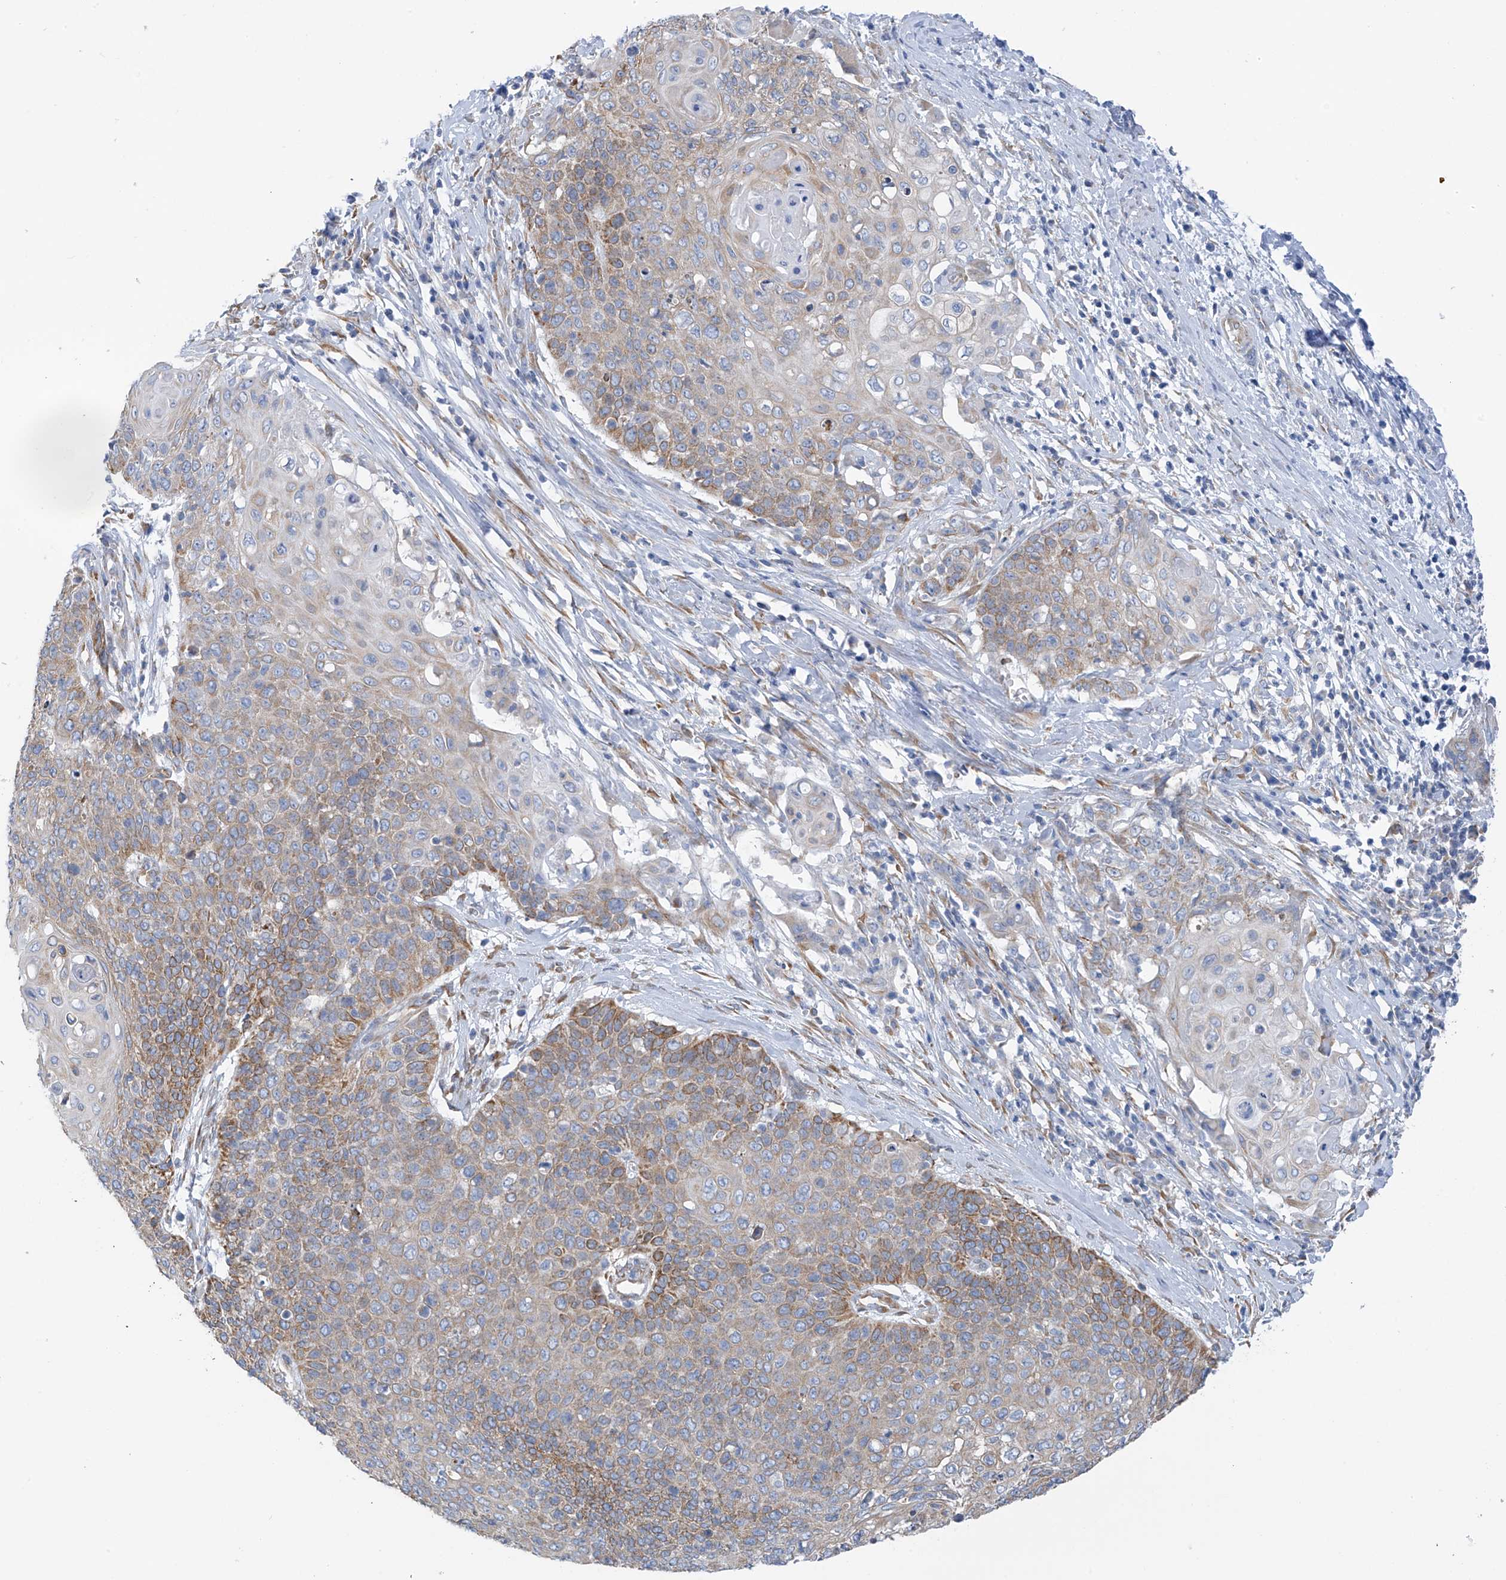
{"staining": {"intensity": "moderate", "quantity": "25%-75%", "location": "cytoplasmic/membranous"}, "tissue": "cervical cancer", "cell_type": "Tumor cells", "image_type": "cancer", "snomed": [{"axis": "morphology", "description": "Squamous cell carcinoma, NOS"}, {"axis": "topography", "description": "Cervix"}], "caption": "Cervical squamous cell carcinoma stained for a protein exhibits moderate cytoplasmic/membranous positivity in tumor cells.", "gene": "RCN2", "patient": {"sex": "female", "age": 39}}